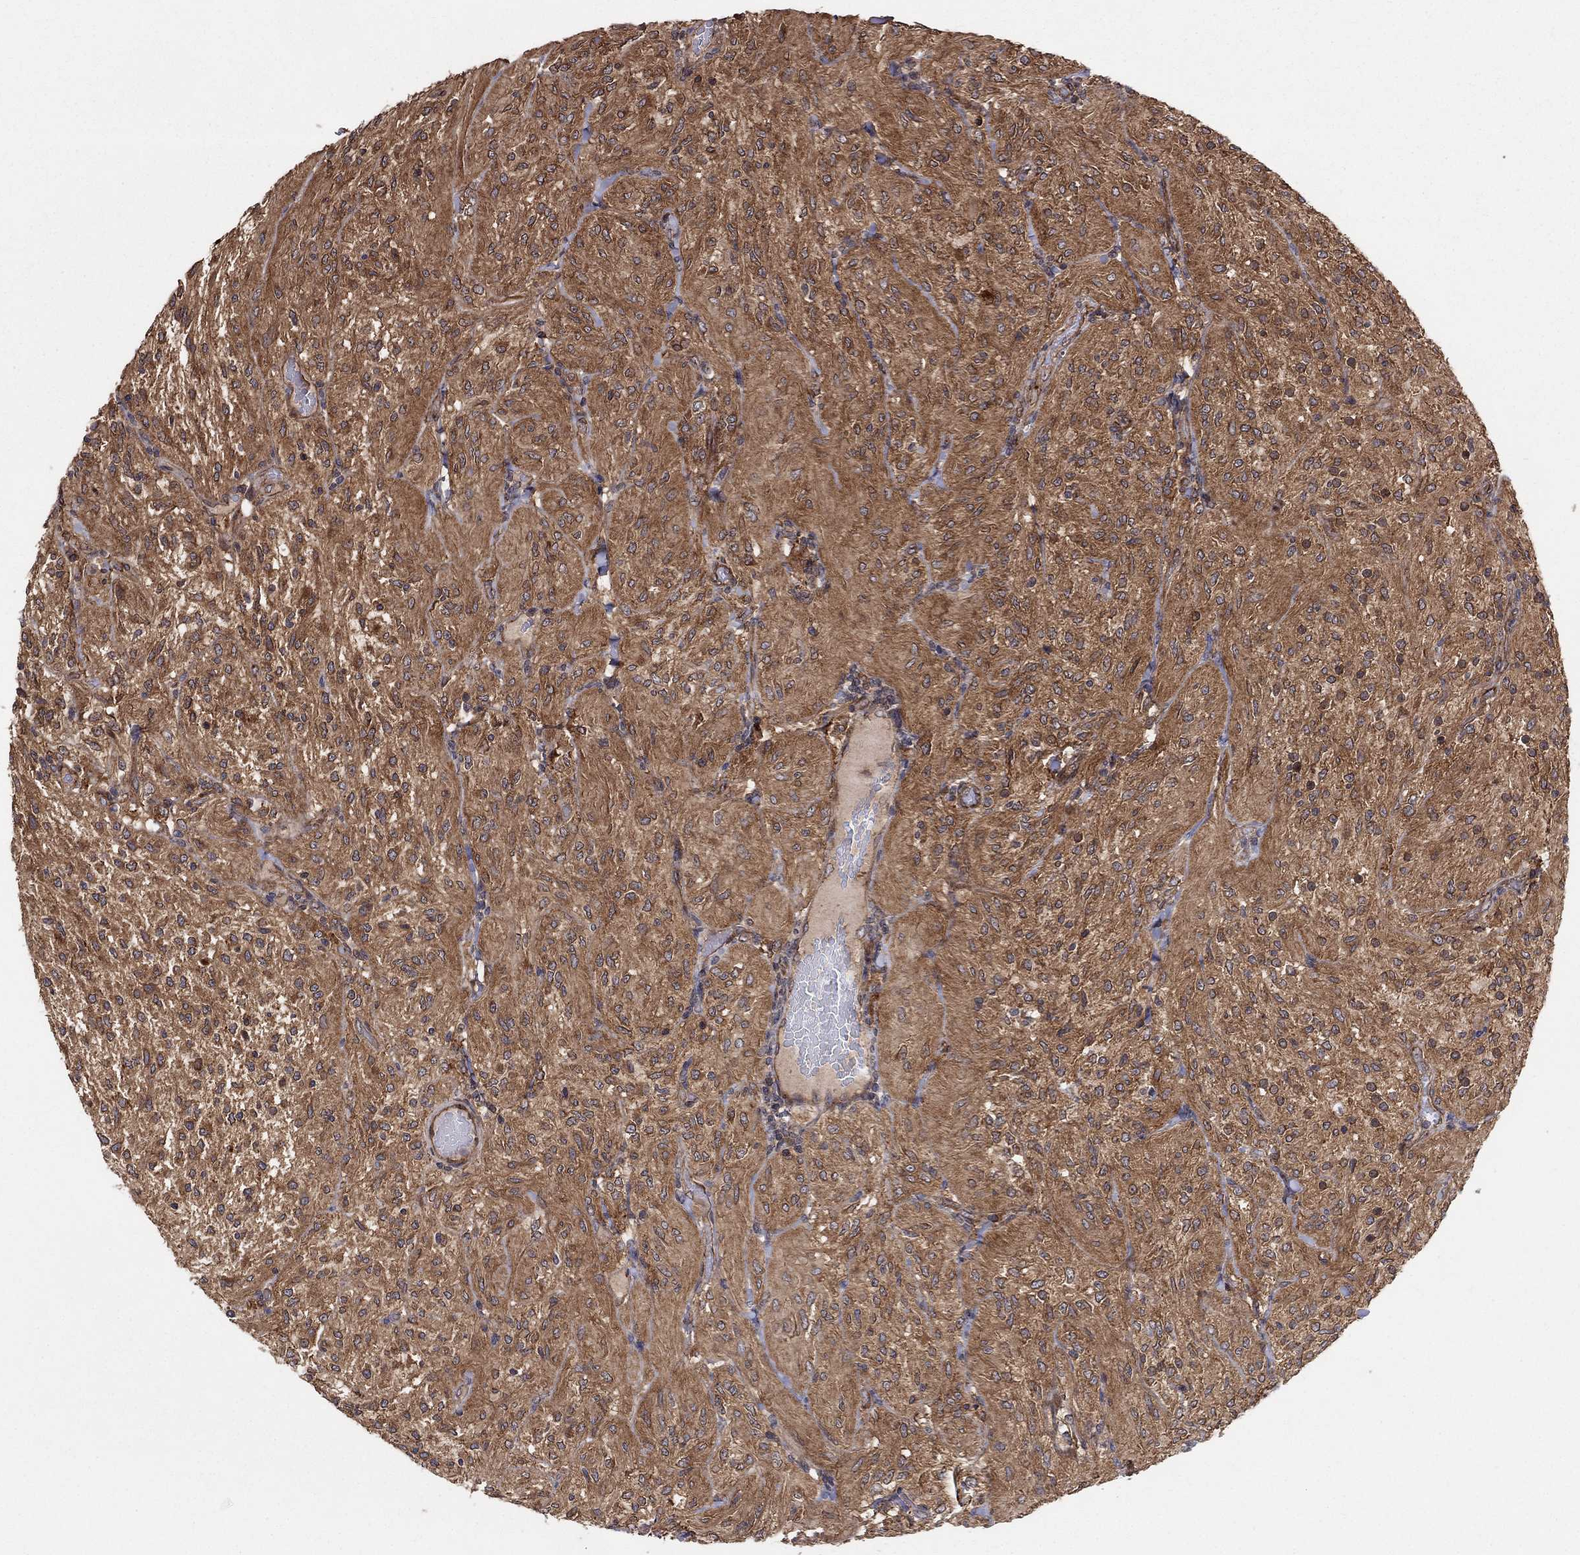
{"staining": {"intensity": "moderate", "quantity": "<25%", "location": "cytoplasmic/membranous"}, "tissue": "glioma", "cell_type": "Tumor cells", "image_type": "cancer", "snomed": [{"axis": "morphology", "description": "Glioma, malignant, Low grade"}, {"axis": "topography", "description": "Brain"}], "caption": "A micrograph showing moderate cytoplasmic/membranous positivity in approximately <25% of tumor cells in low-grade glioma (malignant), as visualized by brown immunohistochemical staining.", "gene": "BMERB1", "patient": {"sex": "male", "age": 3}}